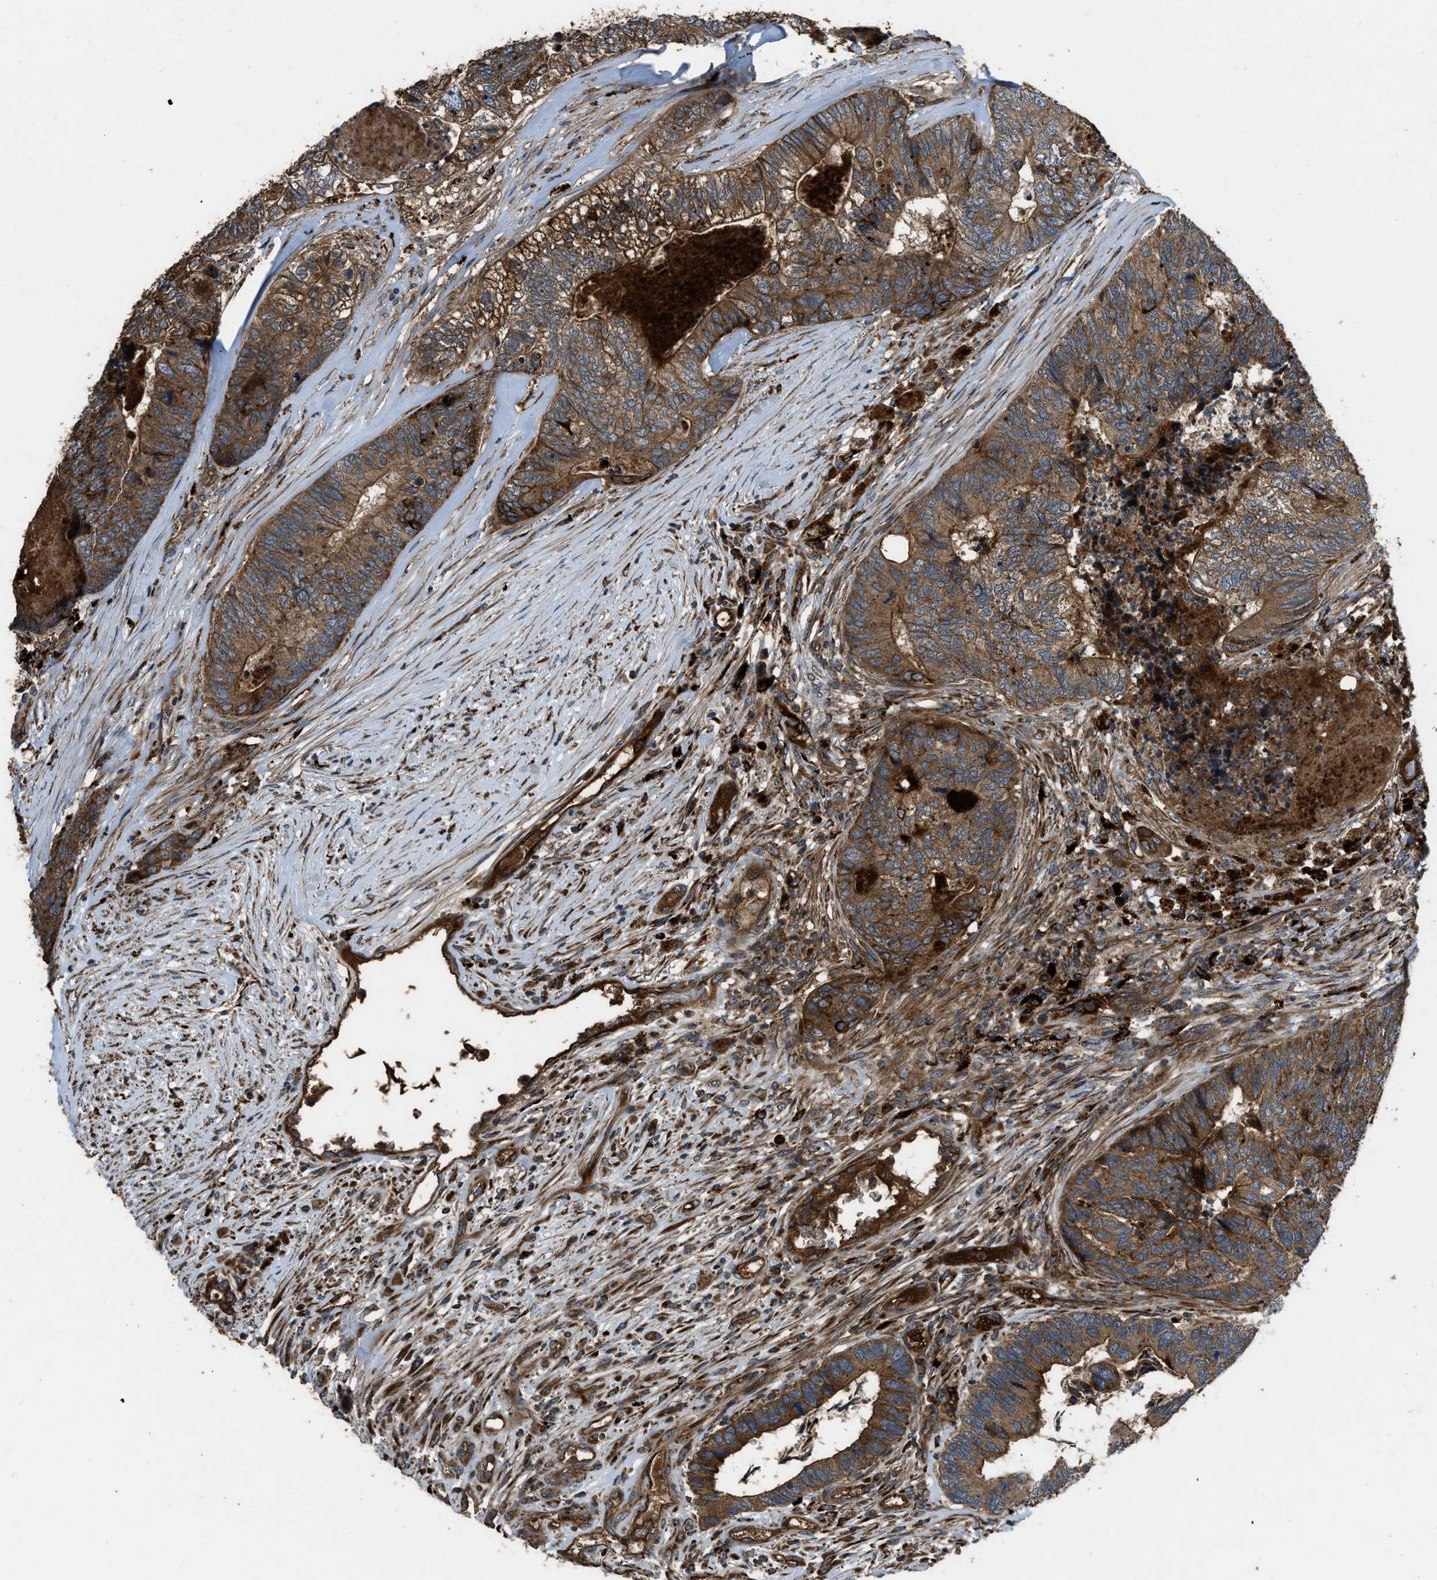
{"staining": {"intensity": "strong", "quantity": ">75%", "location": "cytoplasmic/membranous"}, "tissue": "colorectal cancer", "cell_type": "Tumor cells", "image_type": "cancer", "snomed": [{"axis": "morphology", "description": "Adenocarcinoma, NOS"}, {"axis": "topography", "description": "Colon"}], "caption": "Strong cytoplasmic/membranous expression is appreciated in approximately >75% of tumor cells in colorectal adenocarcinoma.", "gene": "GGH", "patient": {"sex": "female", "age": 67}}